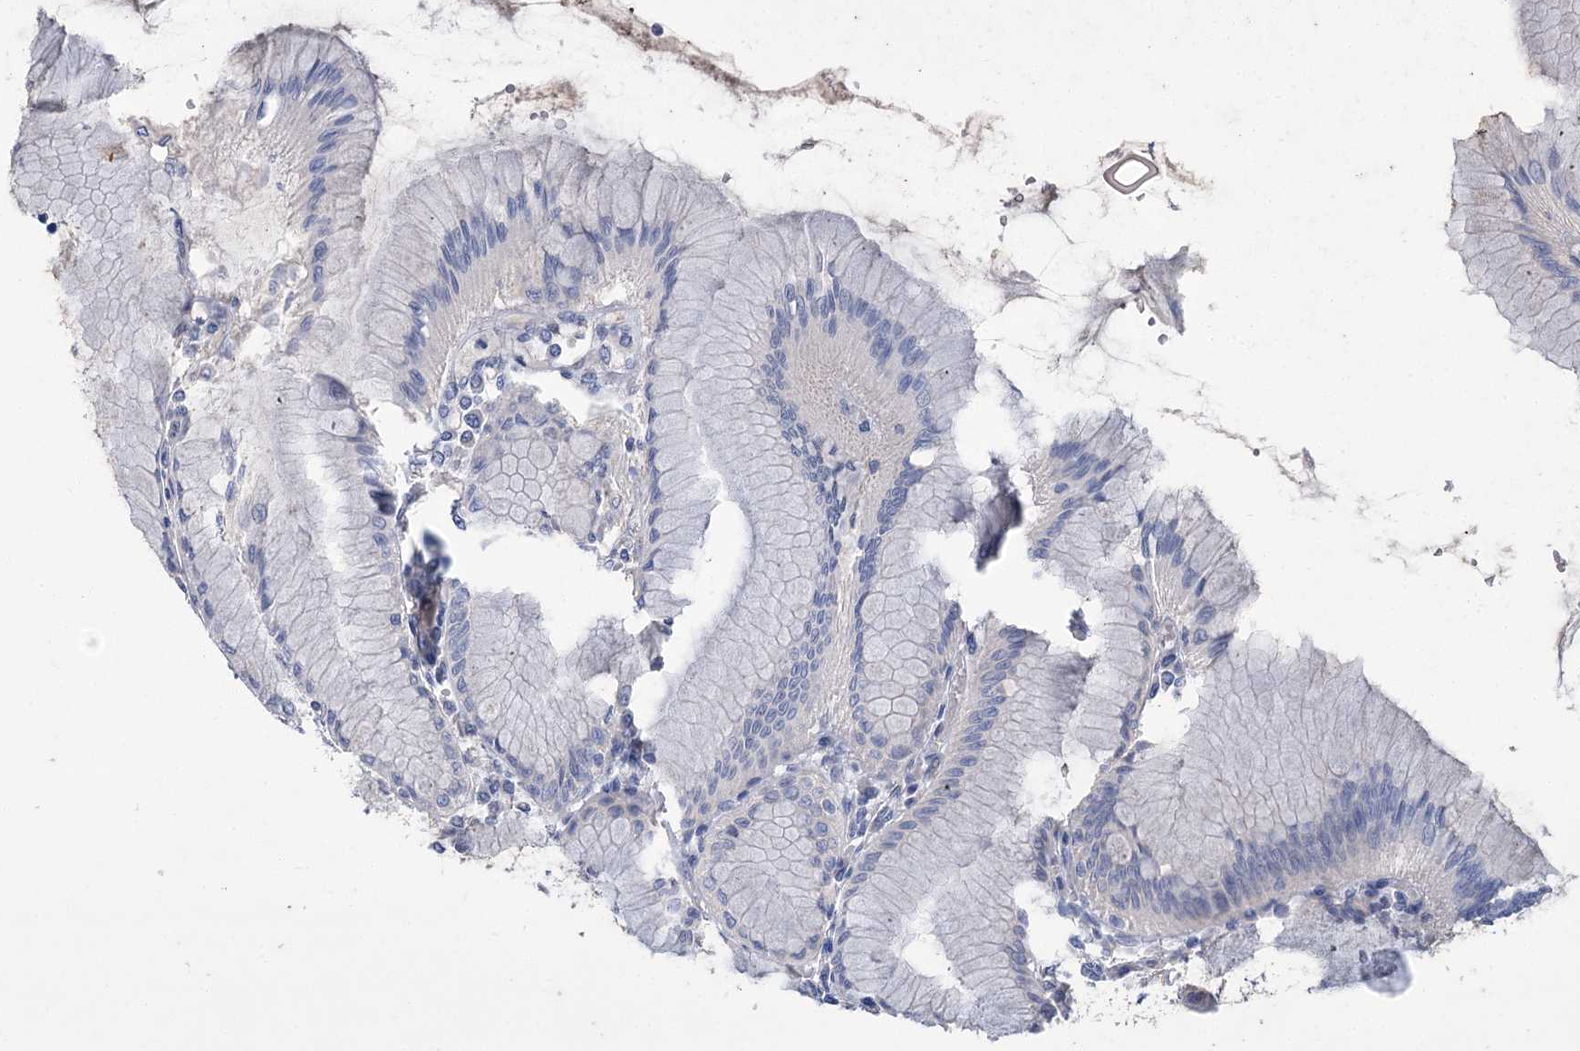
{"staining": {"intensity": "strong", "quantity": "<25%", "location": "cytoplasmic/membranous"}, "tissue": "stomach", "cell_type": "Glandular cells", "image_type": "normal", "snomed": [{"axis": "morphology", "description": "Normal tissue, NOS"}, {"axis": "topography", "description": "Stomach"}], "caption": "Stomach stained with a protein marker shows strong staining in glandular cells.", "gene": "SLC9A3", "patient": {"sex": "female", "age": 57}}